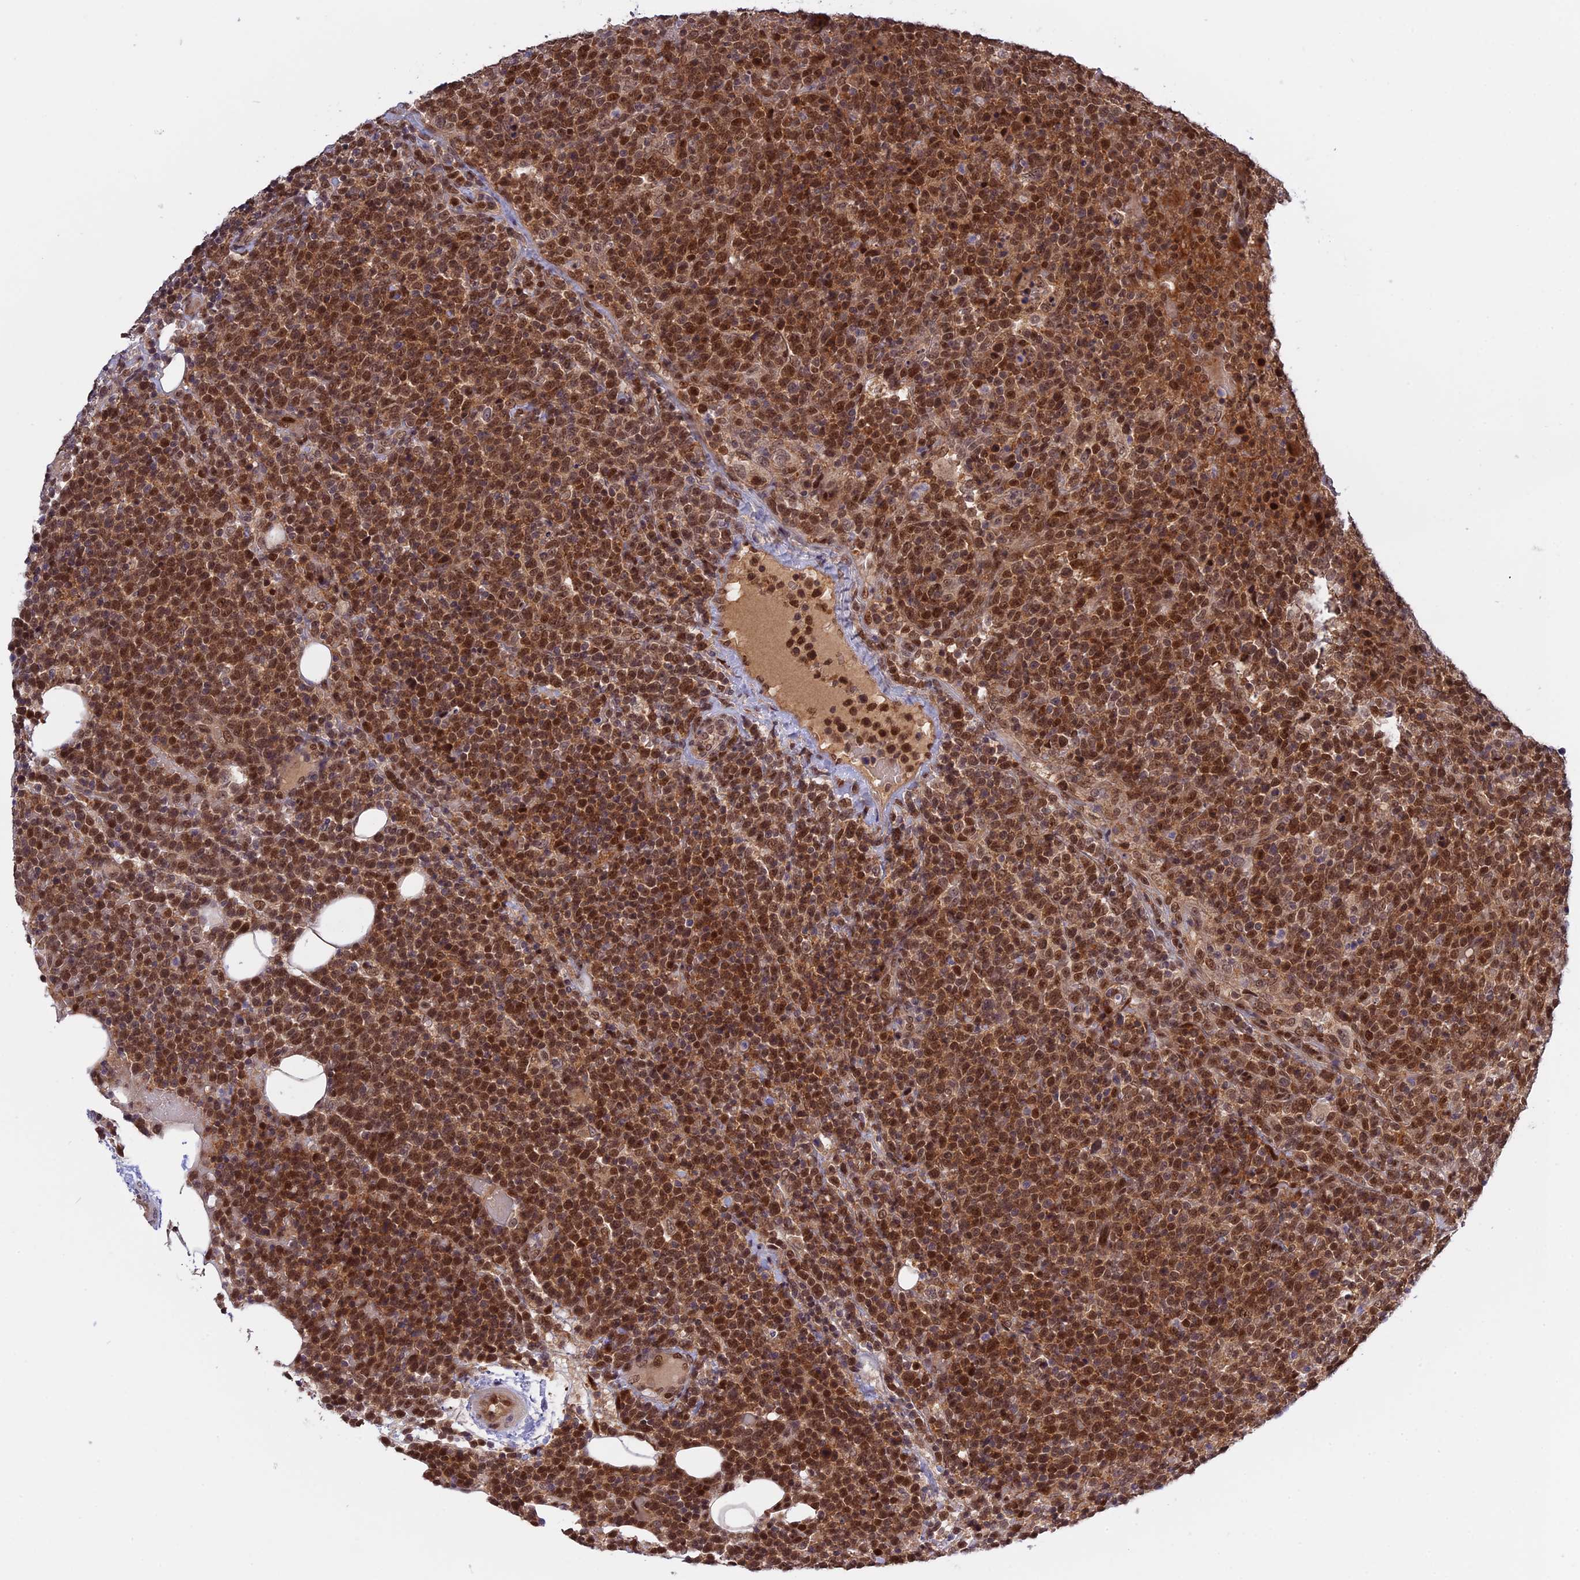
{"staining": {"intensity": "moderate", "quantity": ">75%", "location": "nuclear"}, "tissue": "lymphoma", "cell_type": "Tumor cells", "image_type": "cancer", "snomed": [{"axis": "morphology", "description": "Malignant lymphoma, non-Hodgkin's type, High grade"}, {"axis": "topography", "description": "Lymph node"}], "caption": "Malignant lymphoma, non-Hodgkin's type (high-grade) was stained to show a protein in brown. There is medium levels of moderate nuclear staining in approximately >75% of tumor cells.", "gene": "ZNF428", "patient": {"sex": "male", "age": 61}}